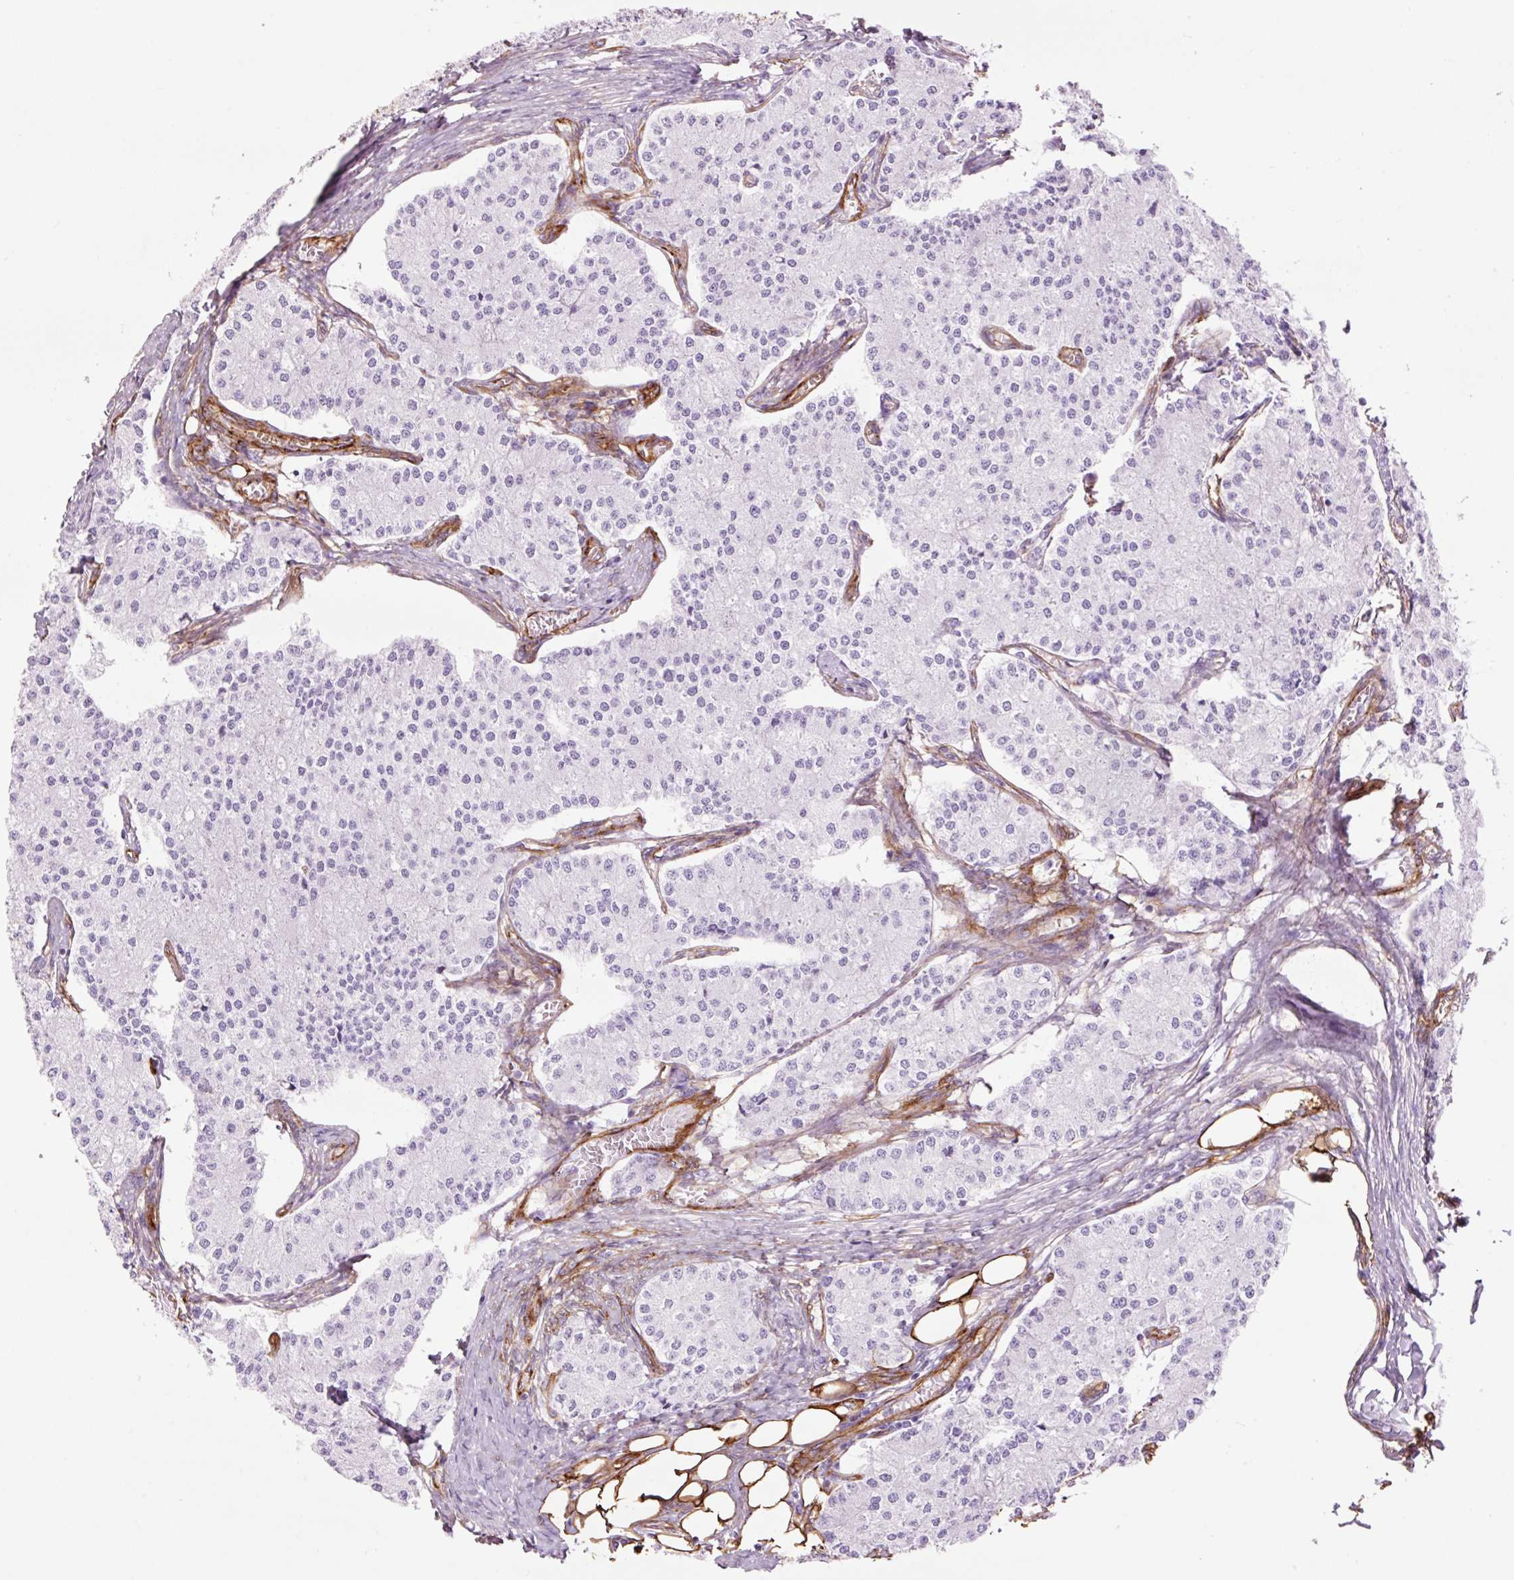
{"staining": {"intensity": "negative", "quantity": "none", "location": "none"}, "tissue": "carcinoid", "cell_type": "Tumor cells", "image_type": "cancer", "snomed": [{"axis": "morphology", "description": "Carcinoid, malignant, NOS"}, {"axis": "topography", "description": "Colon"}], "caption": "Immunohistochemistry (IHC) of human carcinoid displays no expression in tumor cells.", "gene": "CAV1", "patient": {"sex": "female", "age": 52}}